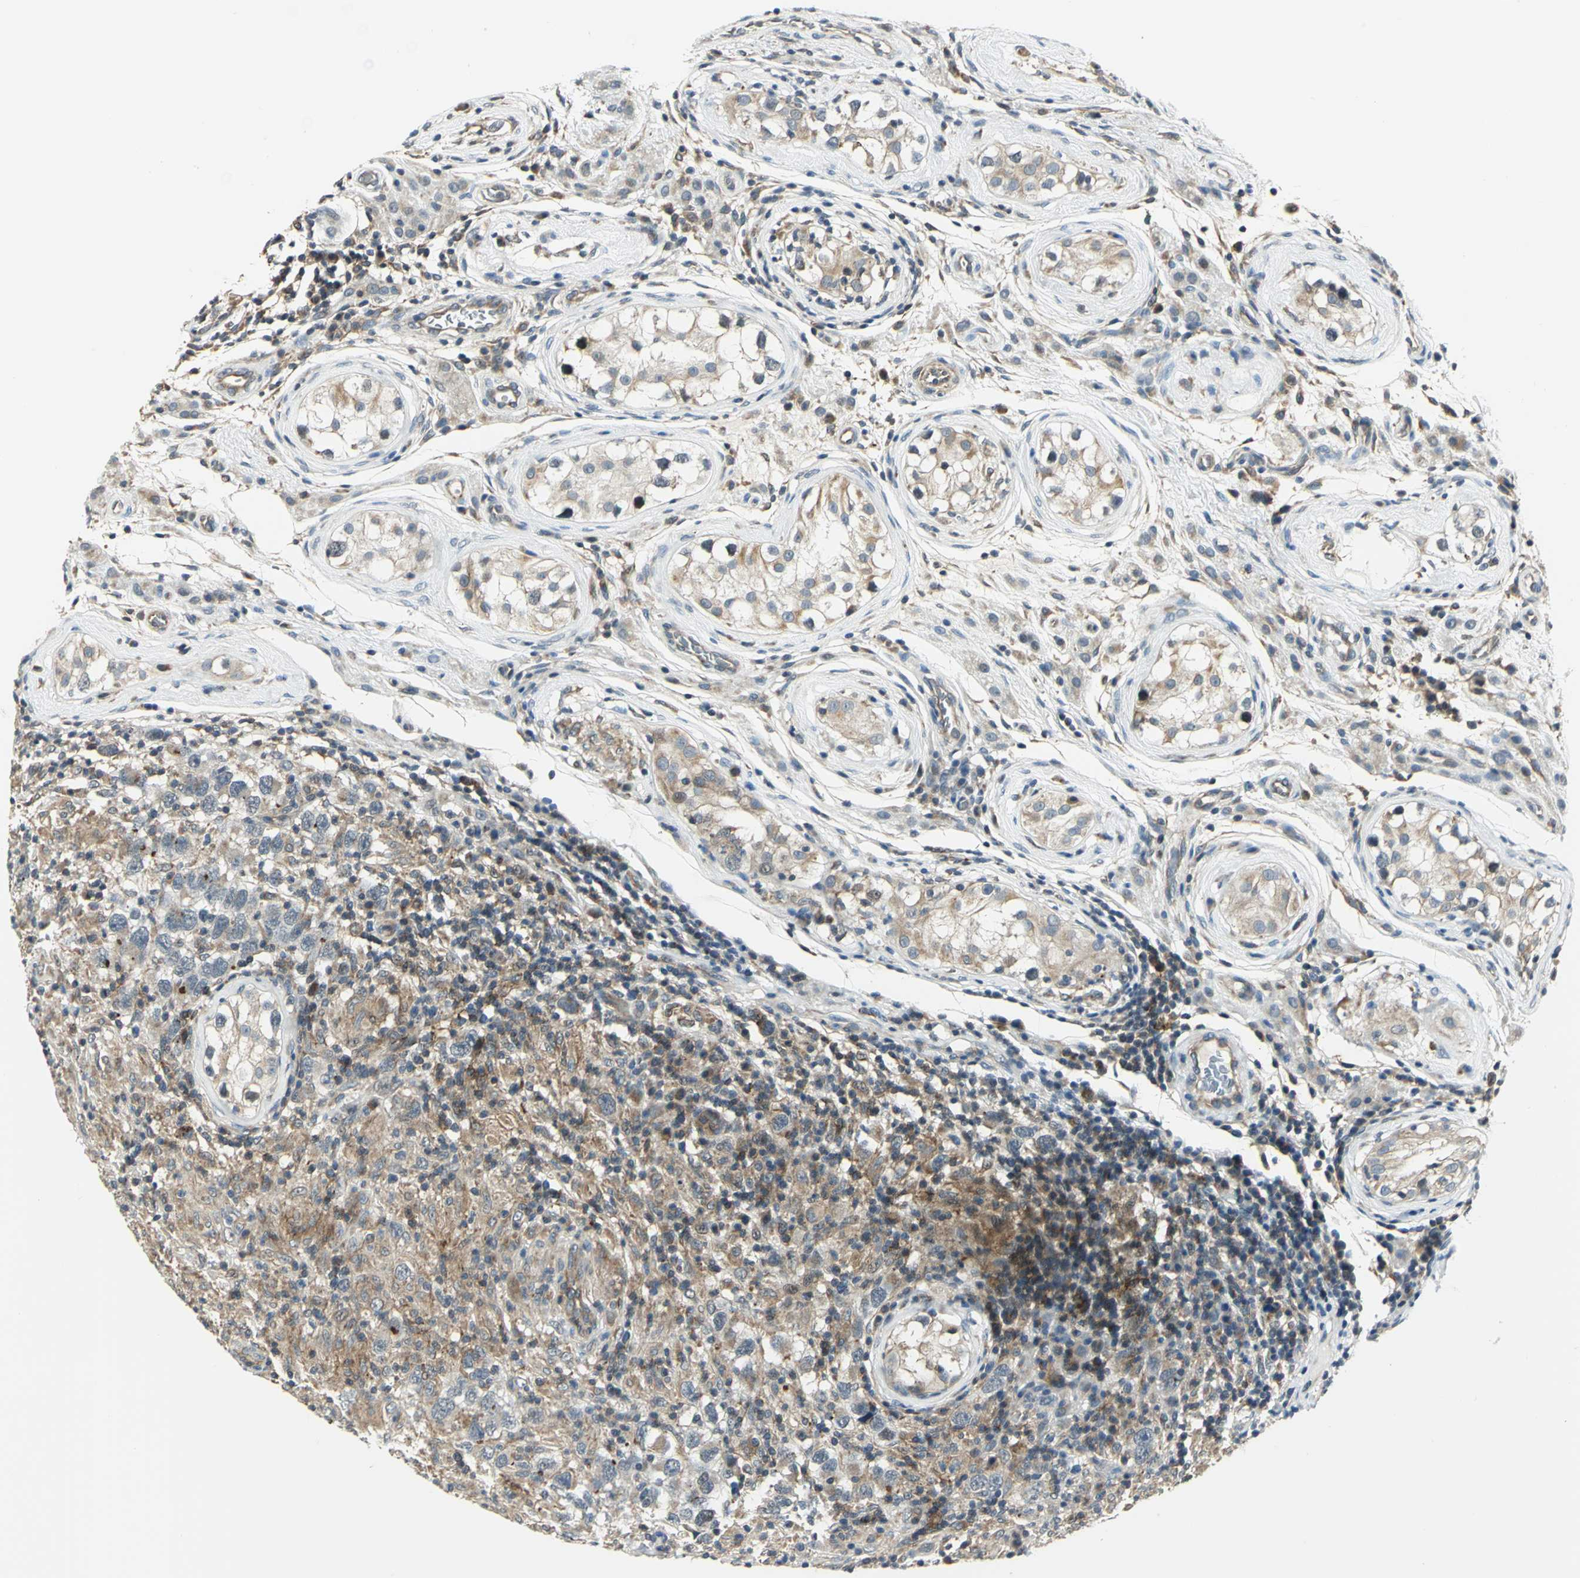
{"staining": {"intensity": "moderate", "quantity": "25%-75%", "location": "cytoplasmic/membranous"}, "tissue": "testis cancer", "cell_type": "Tumor cells", "image_type": "cancer", "snomed": [{"axis": "morphology", "description": "Carcinoma, Embryonal, NOS"}, {"axis": "topography", "description": "Testis"}], "caption": "DAB immunohistochemical staining of embryonal carcinoma (testis) exhibits moderate cytoplasmic/membranous protein positivity in about 25%-75% of tumor cells.", "gene": "PLAGL2", "patient": {"sex": "male", "age": 21}}